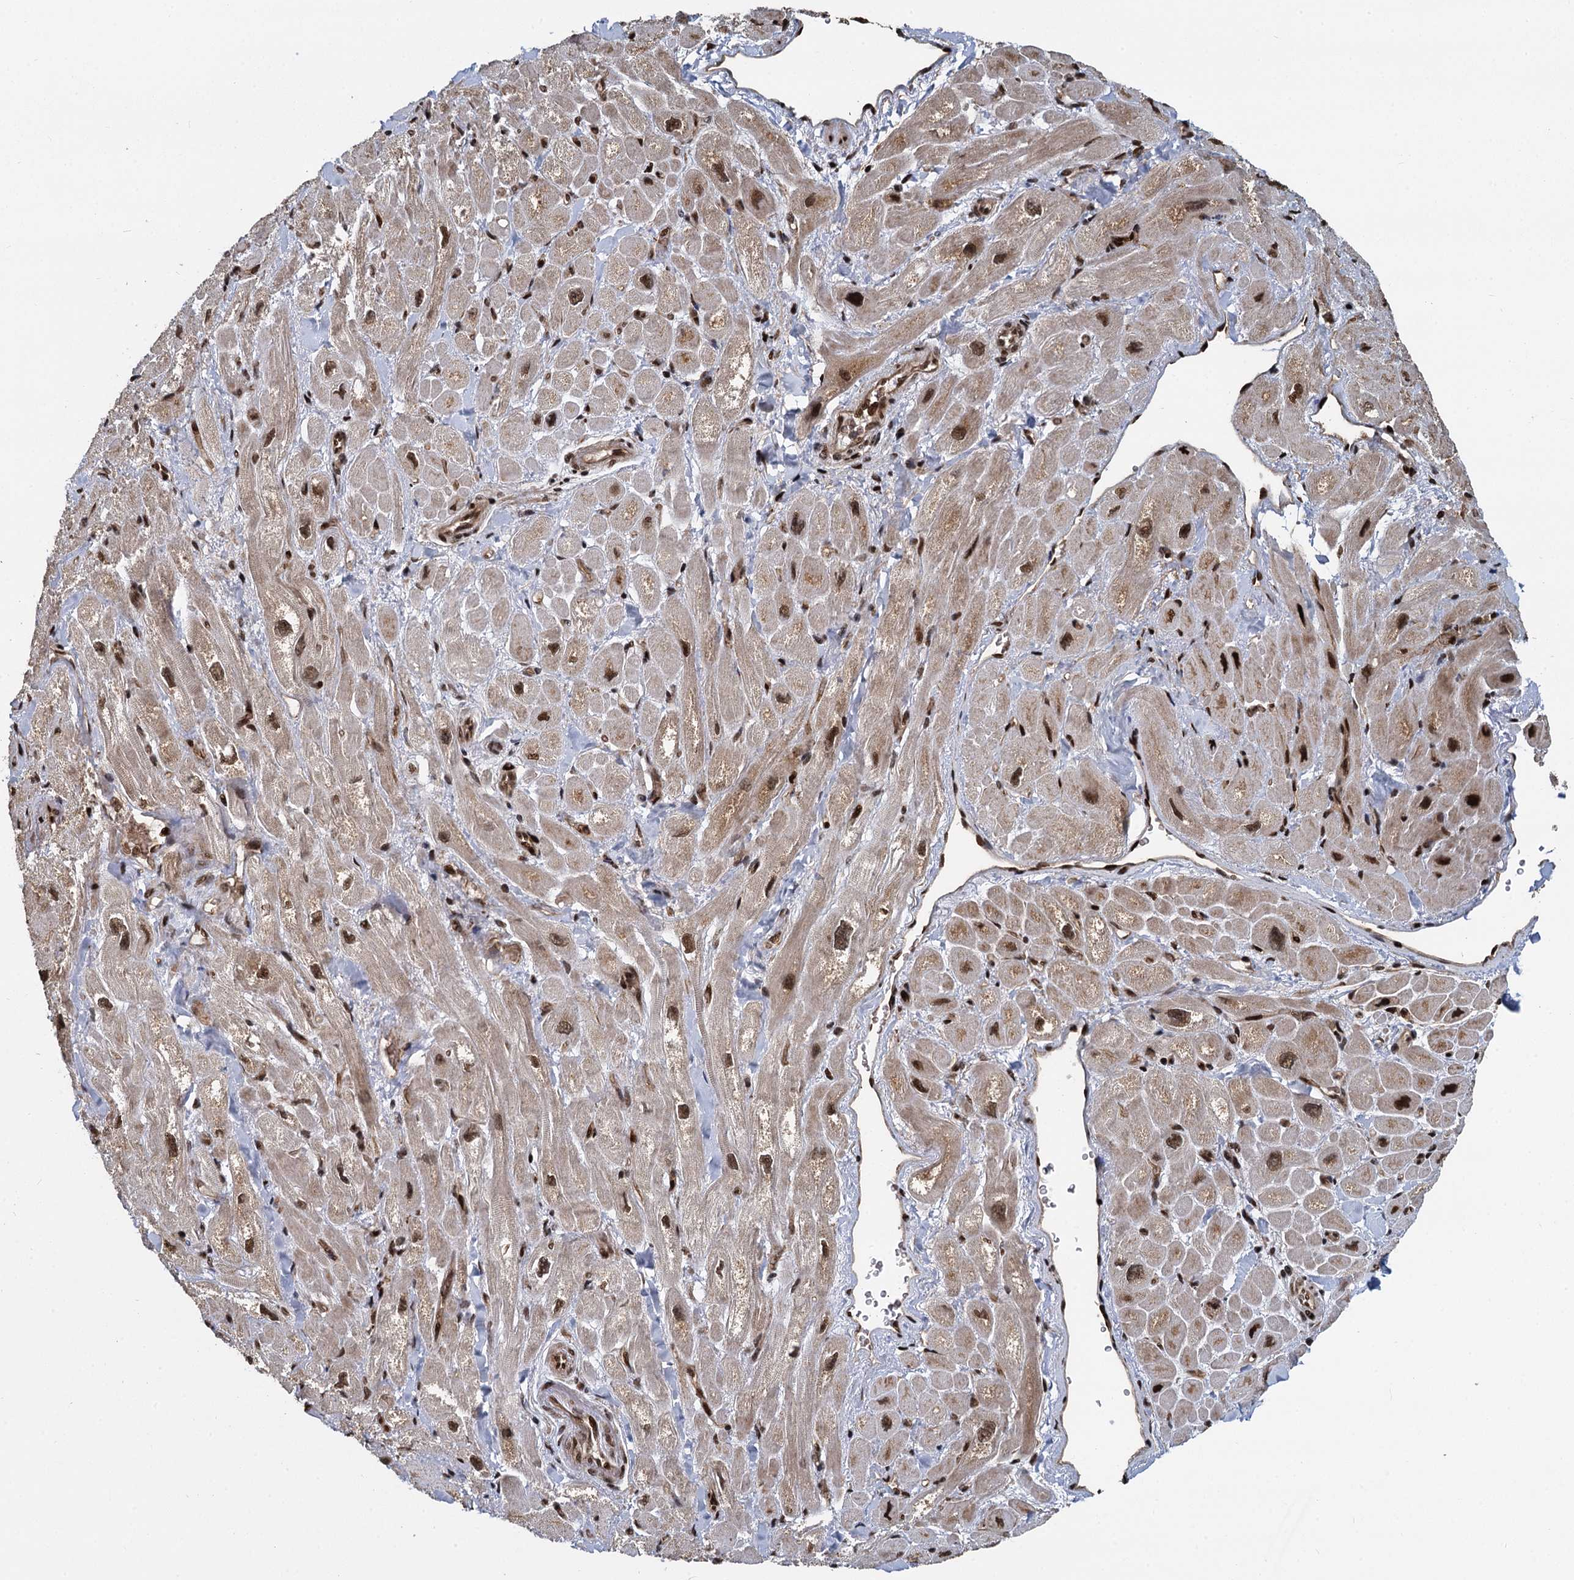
{"staining": {"intensity": "moderate", "quantity": ">75%", "location": "cytoplasmic/membranous,nuclear"}, "tissue": "heart muscle", "cell_type": "Cardiomyocytes", "image_type": "normal", "snomed": [{"axis": "morphology", "description": "Normal tissue, NOS"}, {"axis": "topography", "description": "Heart"}], "caption": "Benign heart muscle reveals moderate cytoplasmic/membranous,nuclear positivity in about >75% of cardiomyocytes, visualized by immunohistochemistry. The staining was performed using DAB (3,3'-diaminobenzidine), with brown indicating positive protein expression. Nuclei are stained blue with hematoxylin.", "gene": "ANKRD49", "patient": {"sex": "male", "age": 65}}